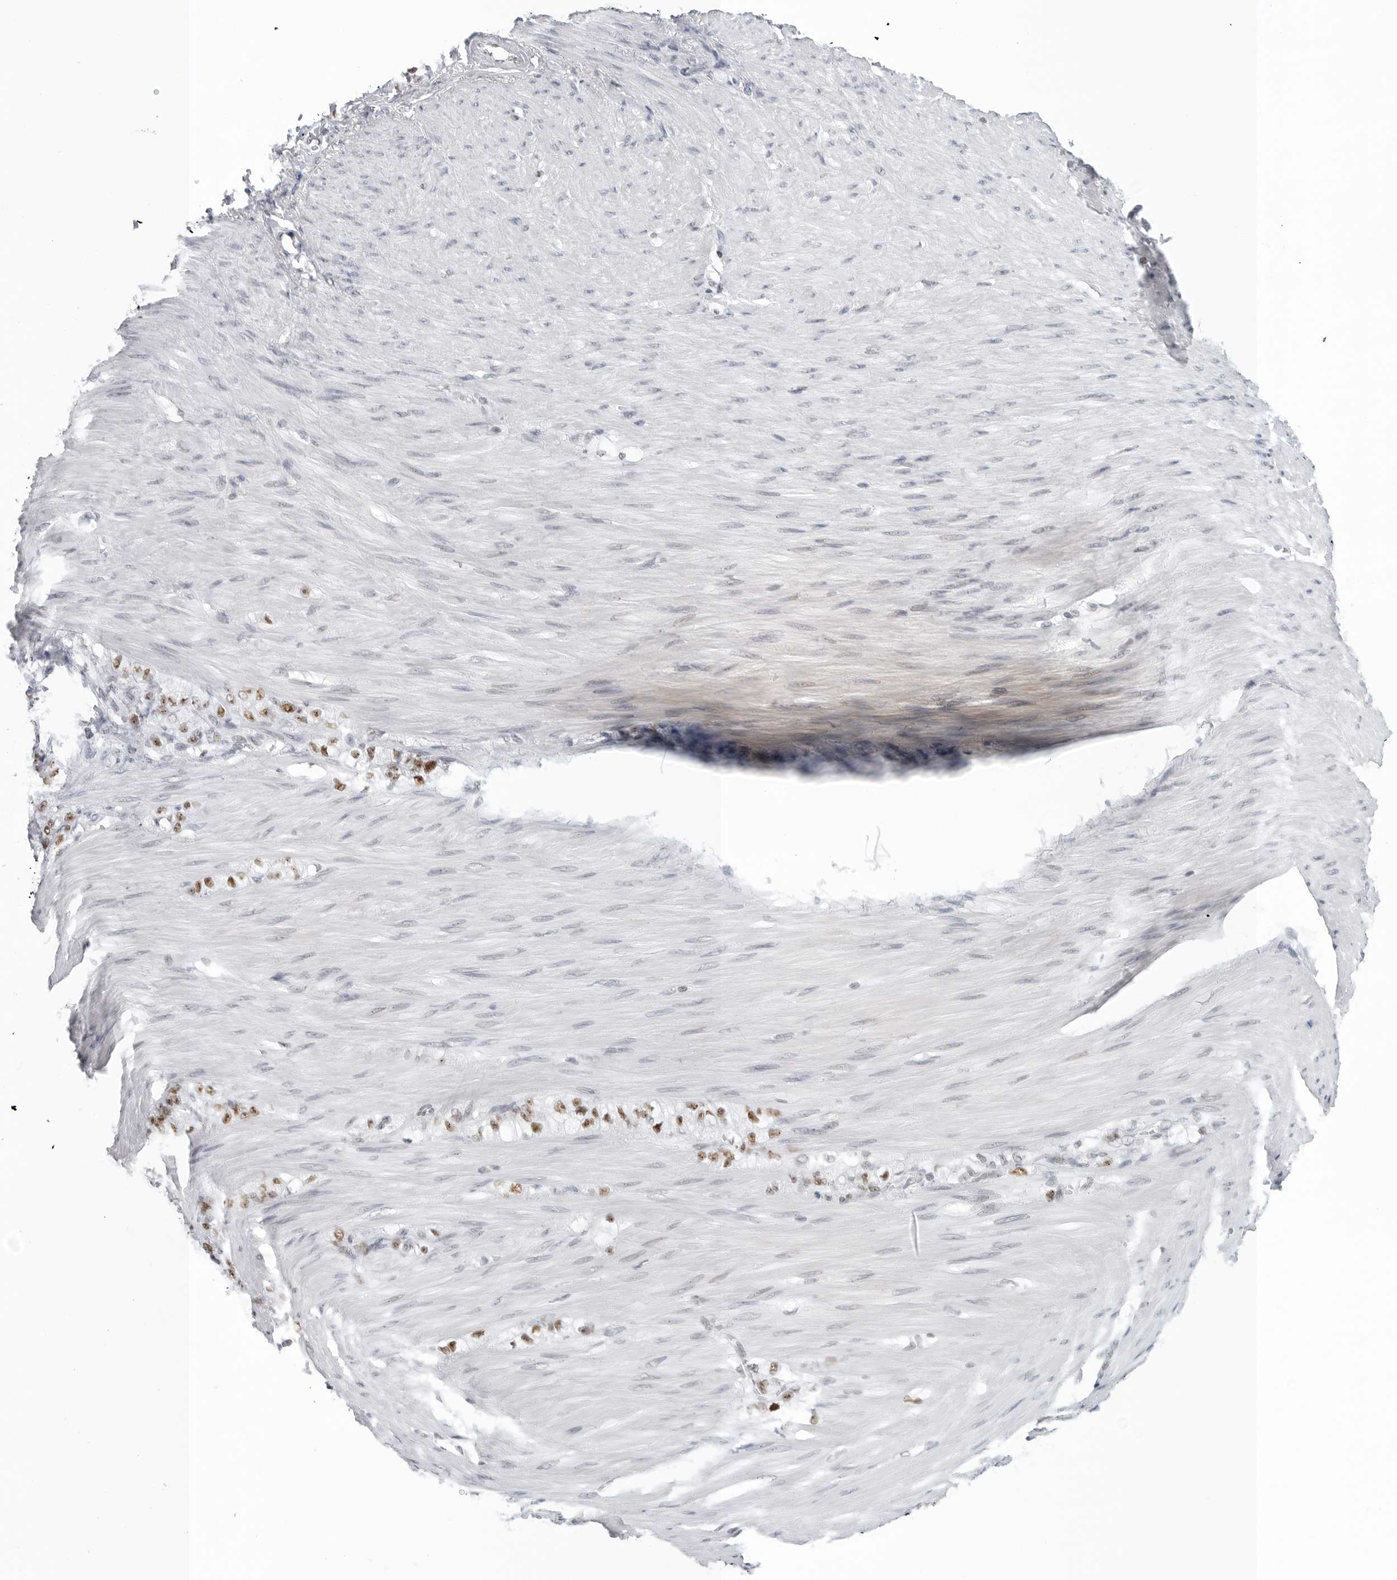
{"staining": {"intensity": "moderate", "quantity": ">75%", "location": "nuclear"}, "tissue": "stomach cancer", "cell_type": "Tumor cells", "image_type": "cancer", "snomed": [{"axis": "morphology", "description": "Normal tissue, NOS"}, {"axis": "morphology", "description": "Adenocarcinoma, NOS"}, {"axis": "topography", "description": "Stomach"}], "caption": "There is medium levels of moderate nuclear positivity in tumor cells of stomach cancer (adenocarcinoma), as demonstrated by immunohistochemical staining (brown color).", "gene": "WRAP53", "patient": {"sex": "male", "age": 82}}